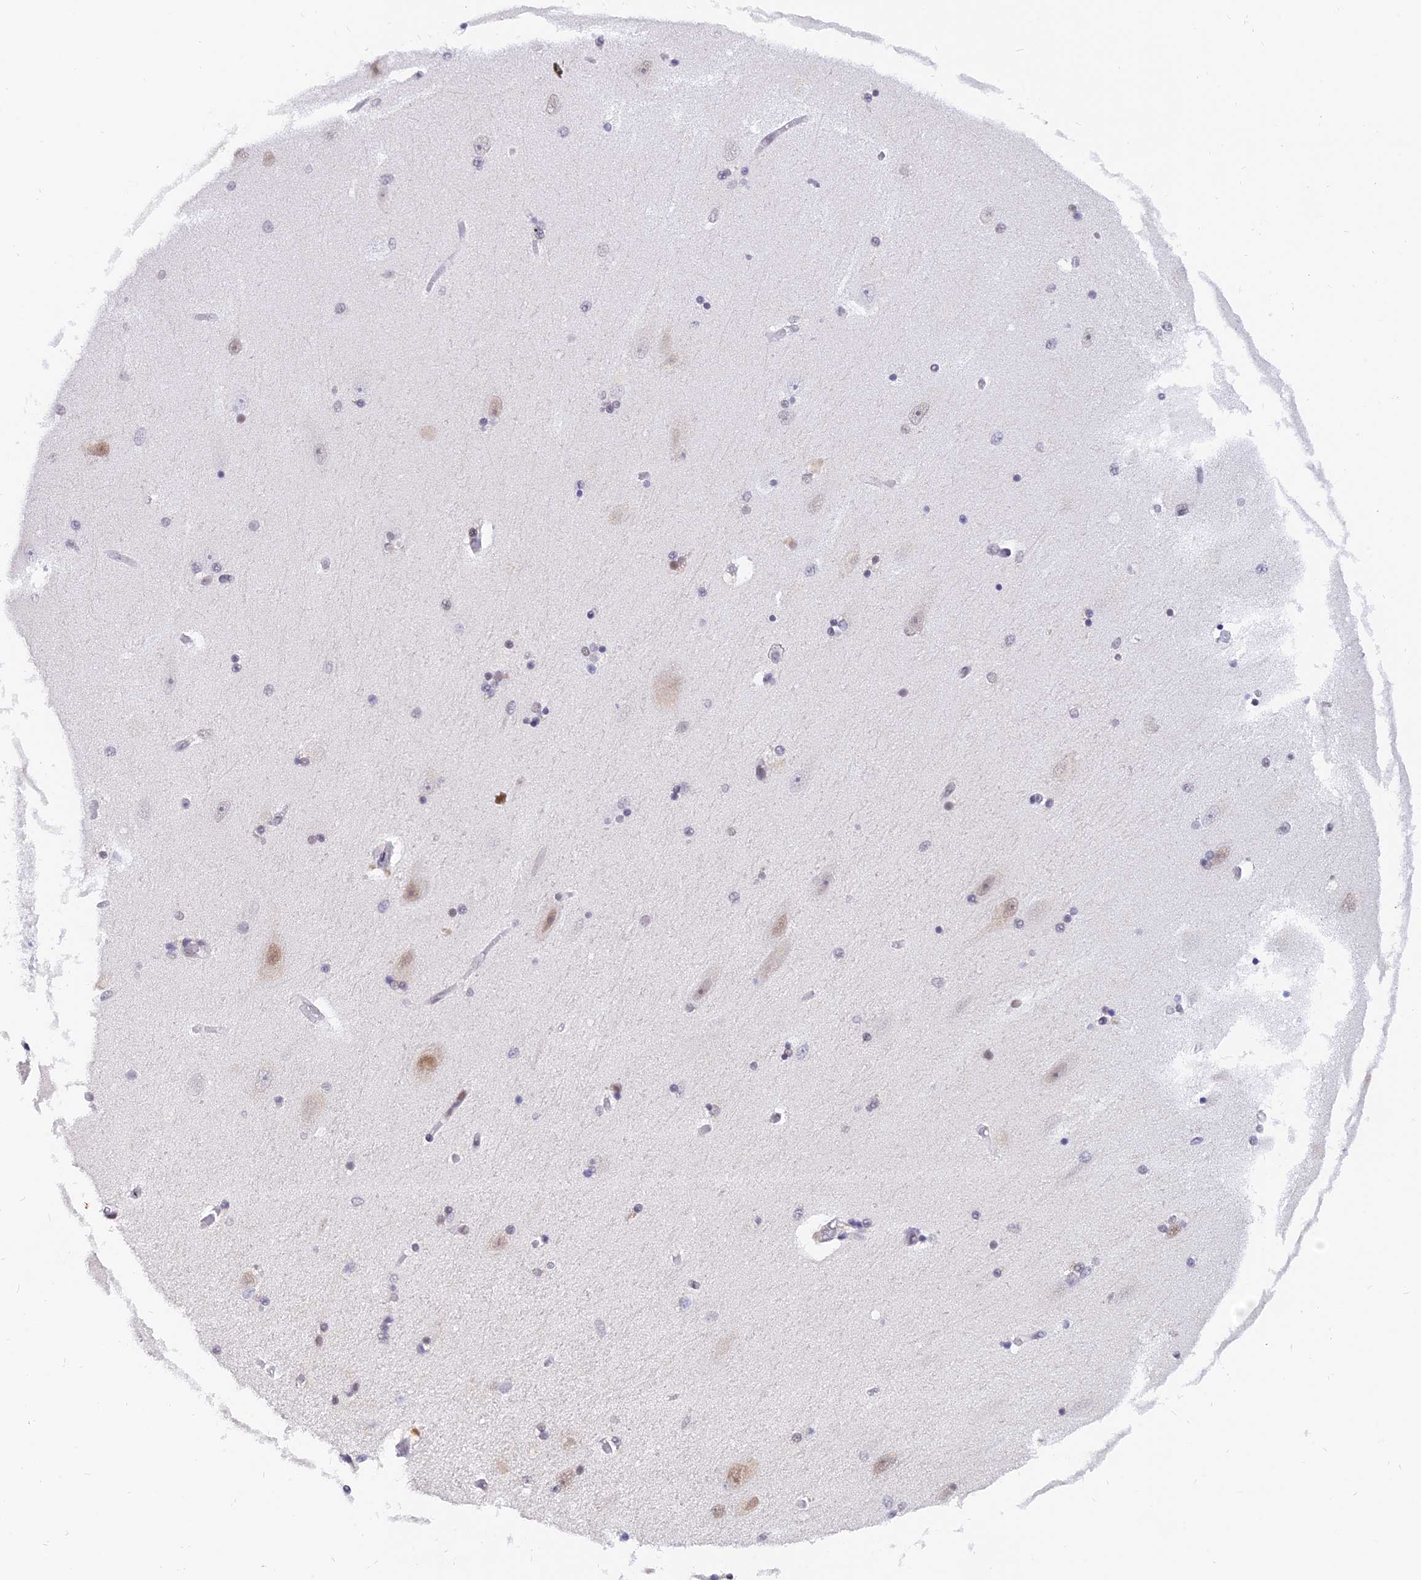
{"staining": {"intensity": "negative", "quantity": "none", "location": "none"}, "tissue": "hippocampus", "cell_type": "Glial cells", "image_type": "normal", "snomed": [{"axis": "morphology", "description": "Normal tissue, NOS"}, {"axis": "topography", "description": "Hippocampus"}], "caption": "A histopathology image of hippocampus stained for a protein reveals no brown staining in glial cells.", "gene": "DPY30", "patient": {"sex": "female", "age": 54}}